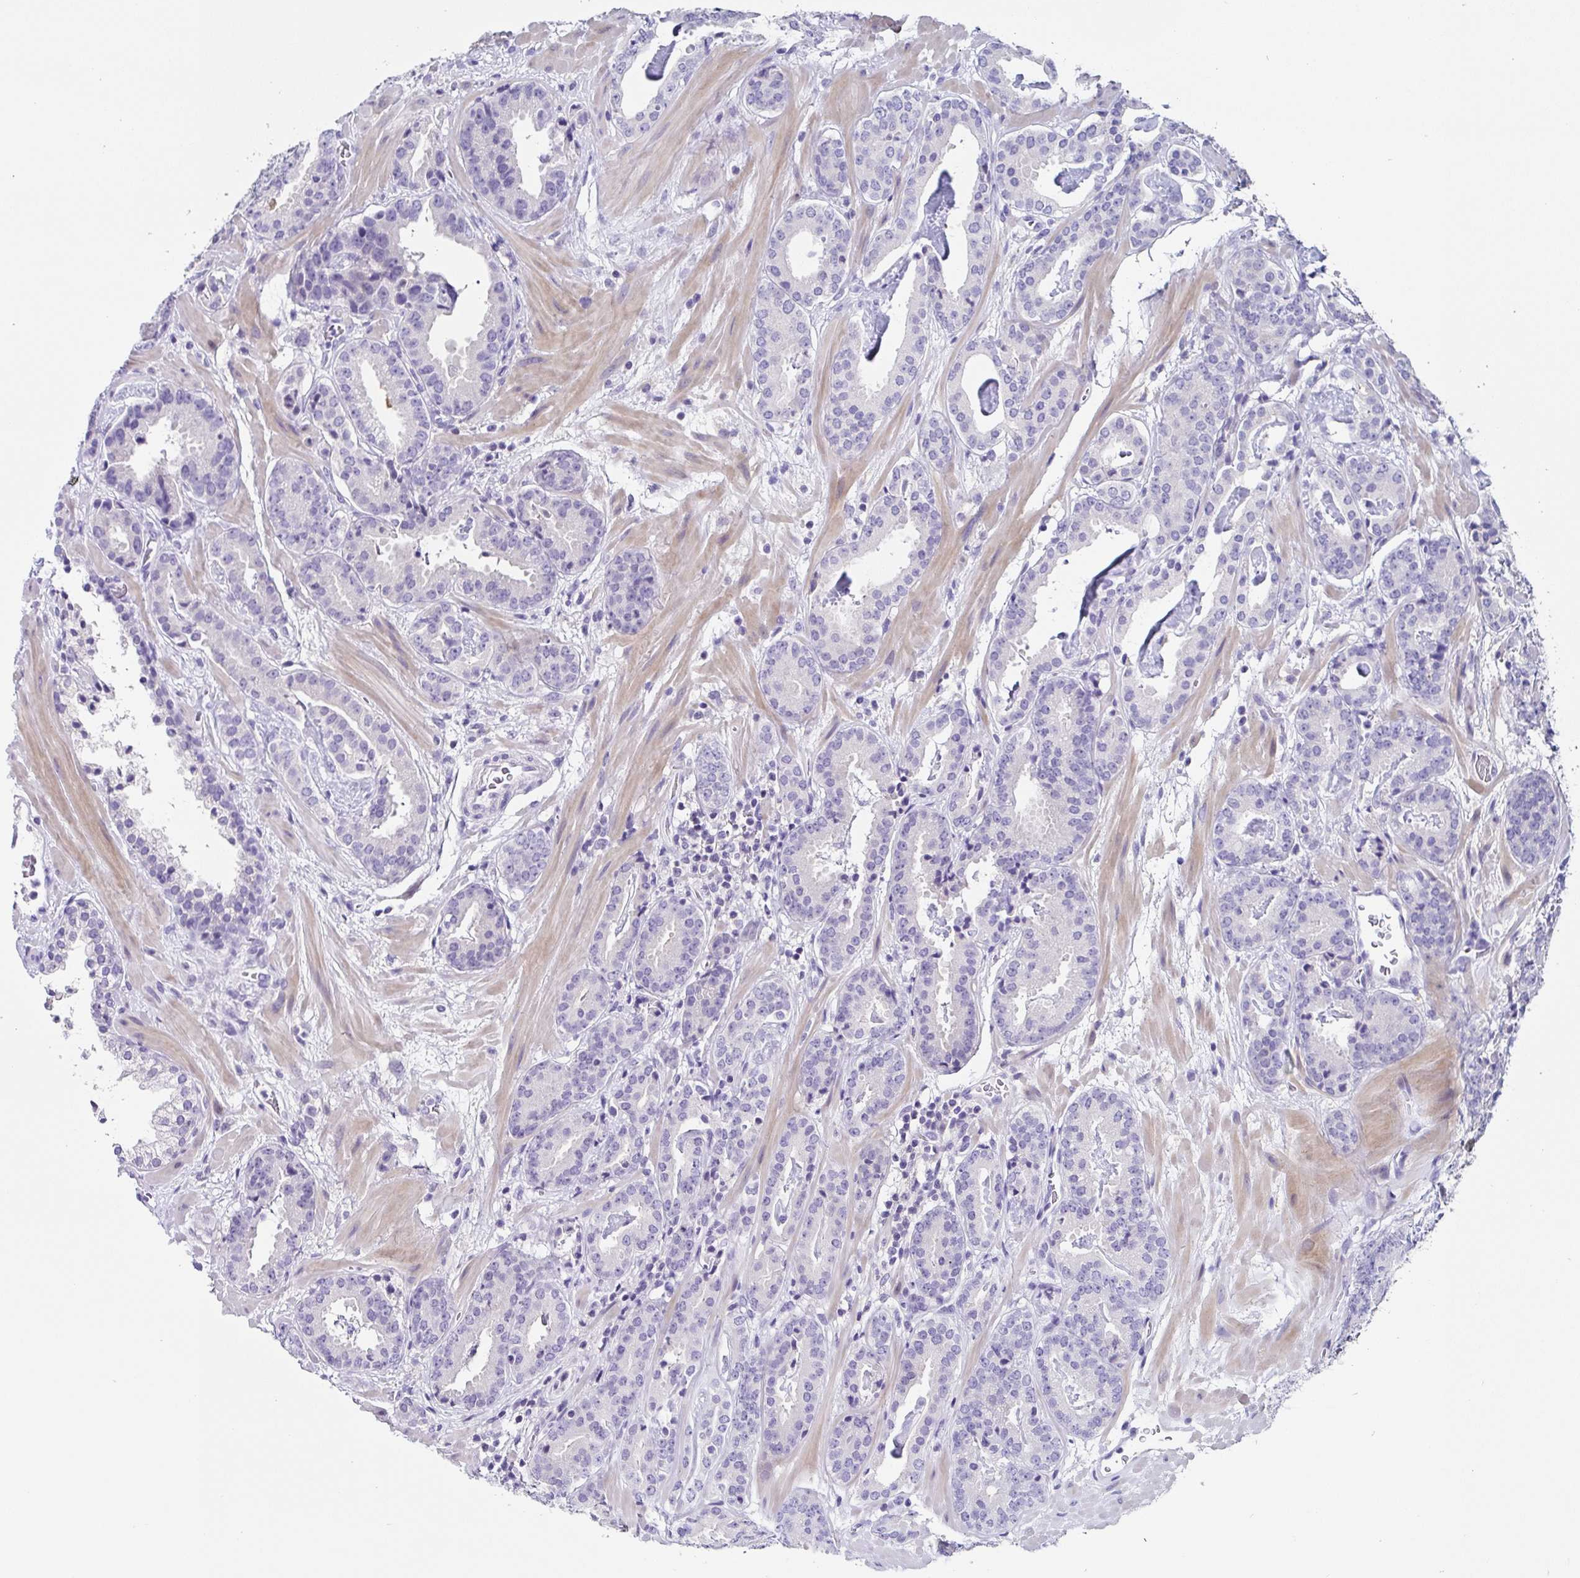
{"staining": {"intensity": "negative", "quantity": "none", "location": "none"}, "tissue": "prostate cancer", "cell_type": "Tumor cells", "image_type": "cancer", "snomed": [{"axis": "morphology", "description": "Adenocarcinoma, Low grade"}, {"axis": "topography", "description": "Prostate"}], "caption": "Immunohistochemistry (IHC) micrograph of prostate low-grade adenocarcinoma stained for a protein (brown), which reveals no expression in tumor cells.", "gene": "UGT3A1", "patient": {"sex": "male", "age": 62}}